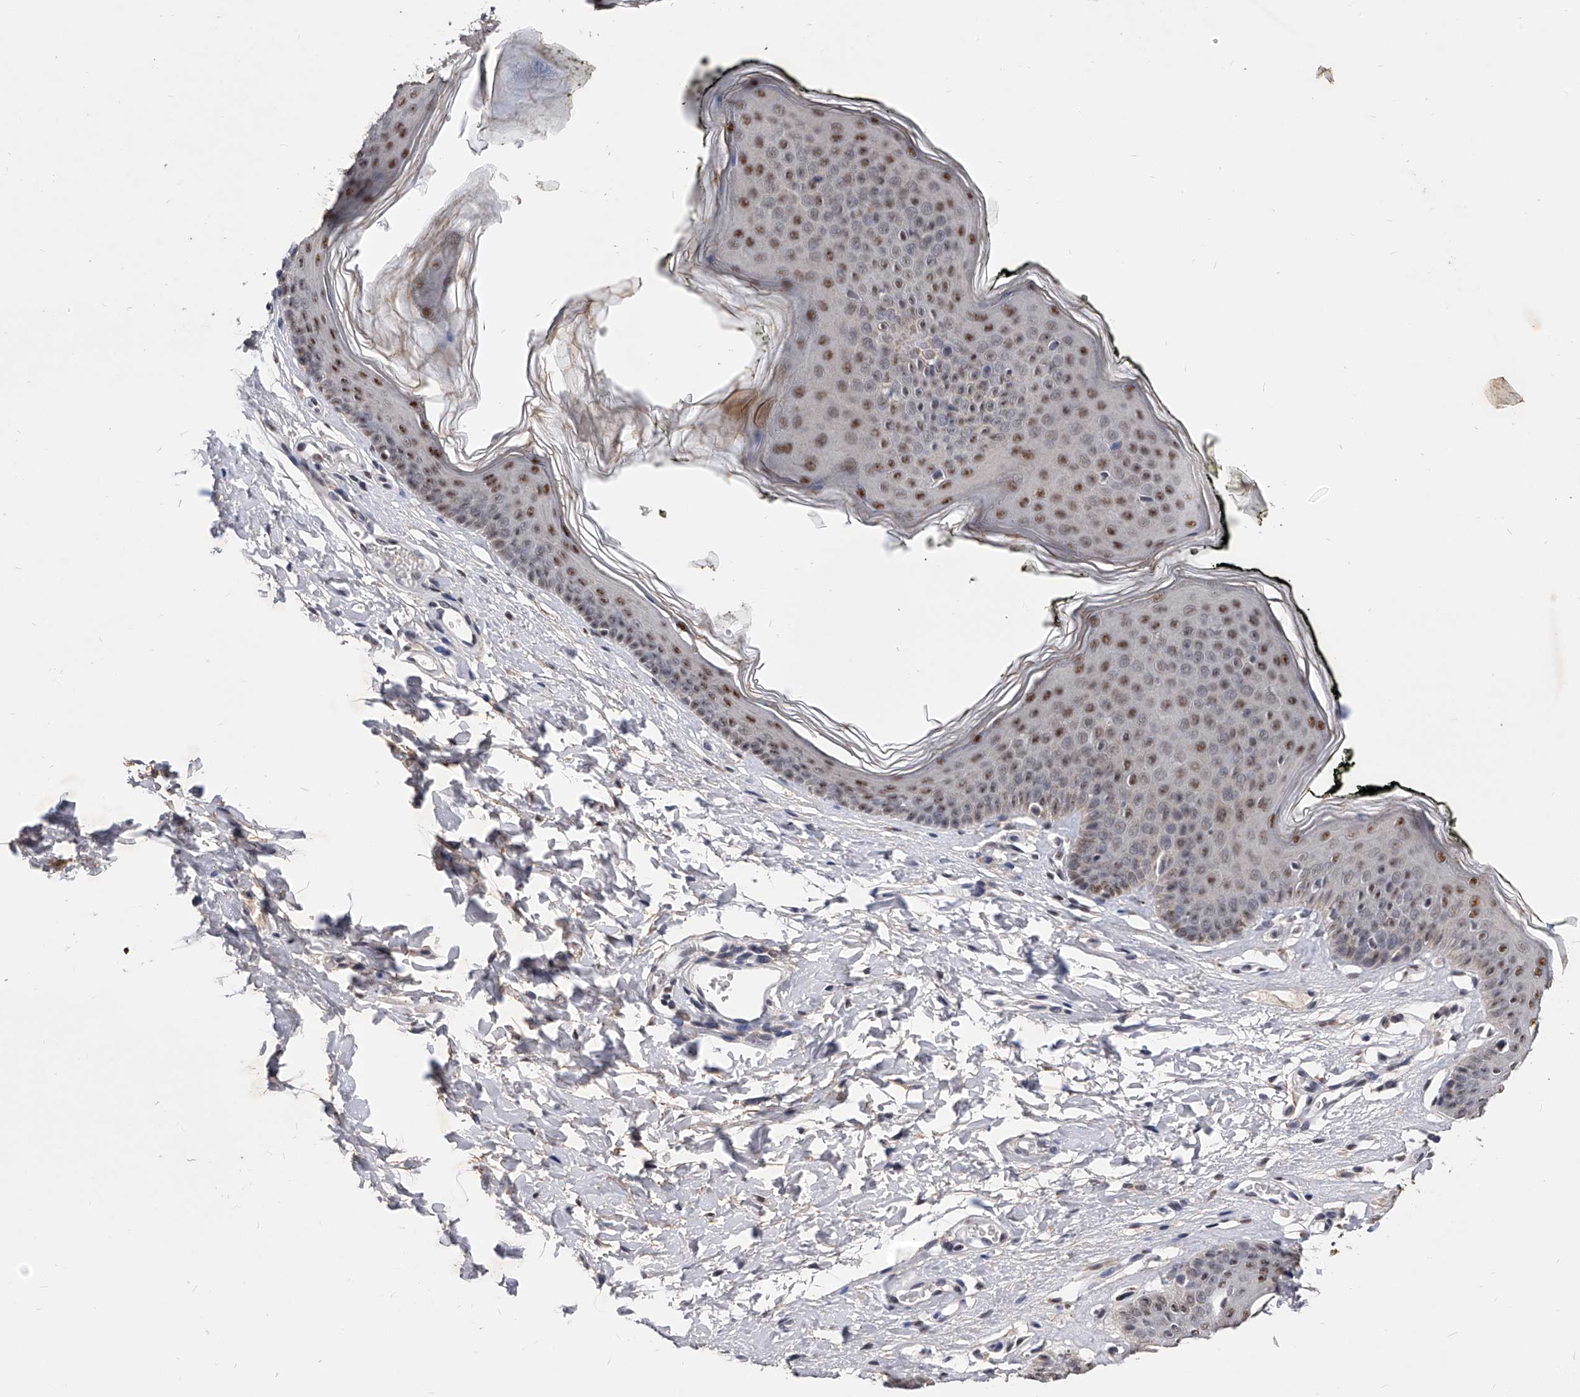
{"staining": {"intensity": "moderate", "quantity": "25%-75%", "location": "nuclear"}, "tissue": "skin", "cell_type": "Epidermal cells", "image_type": "normal", "snomed": [{"axis": "morphology", "description": "Normal tissue, NOS"}, {"axis": "morphology", "description": "Inflammation, NOS"}, {"axis": "topography", "description": "Vulva"}], "caption": "Immunohistochemistry (IHC) (DAB) staining of benign skin demonstrates moderate nuclear protein expression in approximately 25%-75% of epidermal cells.", "gene": "ZNF529", "patient": {"sex": "female", "age": 84}}